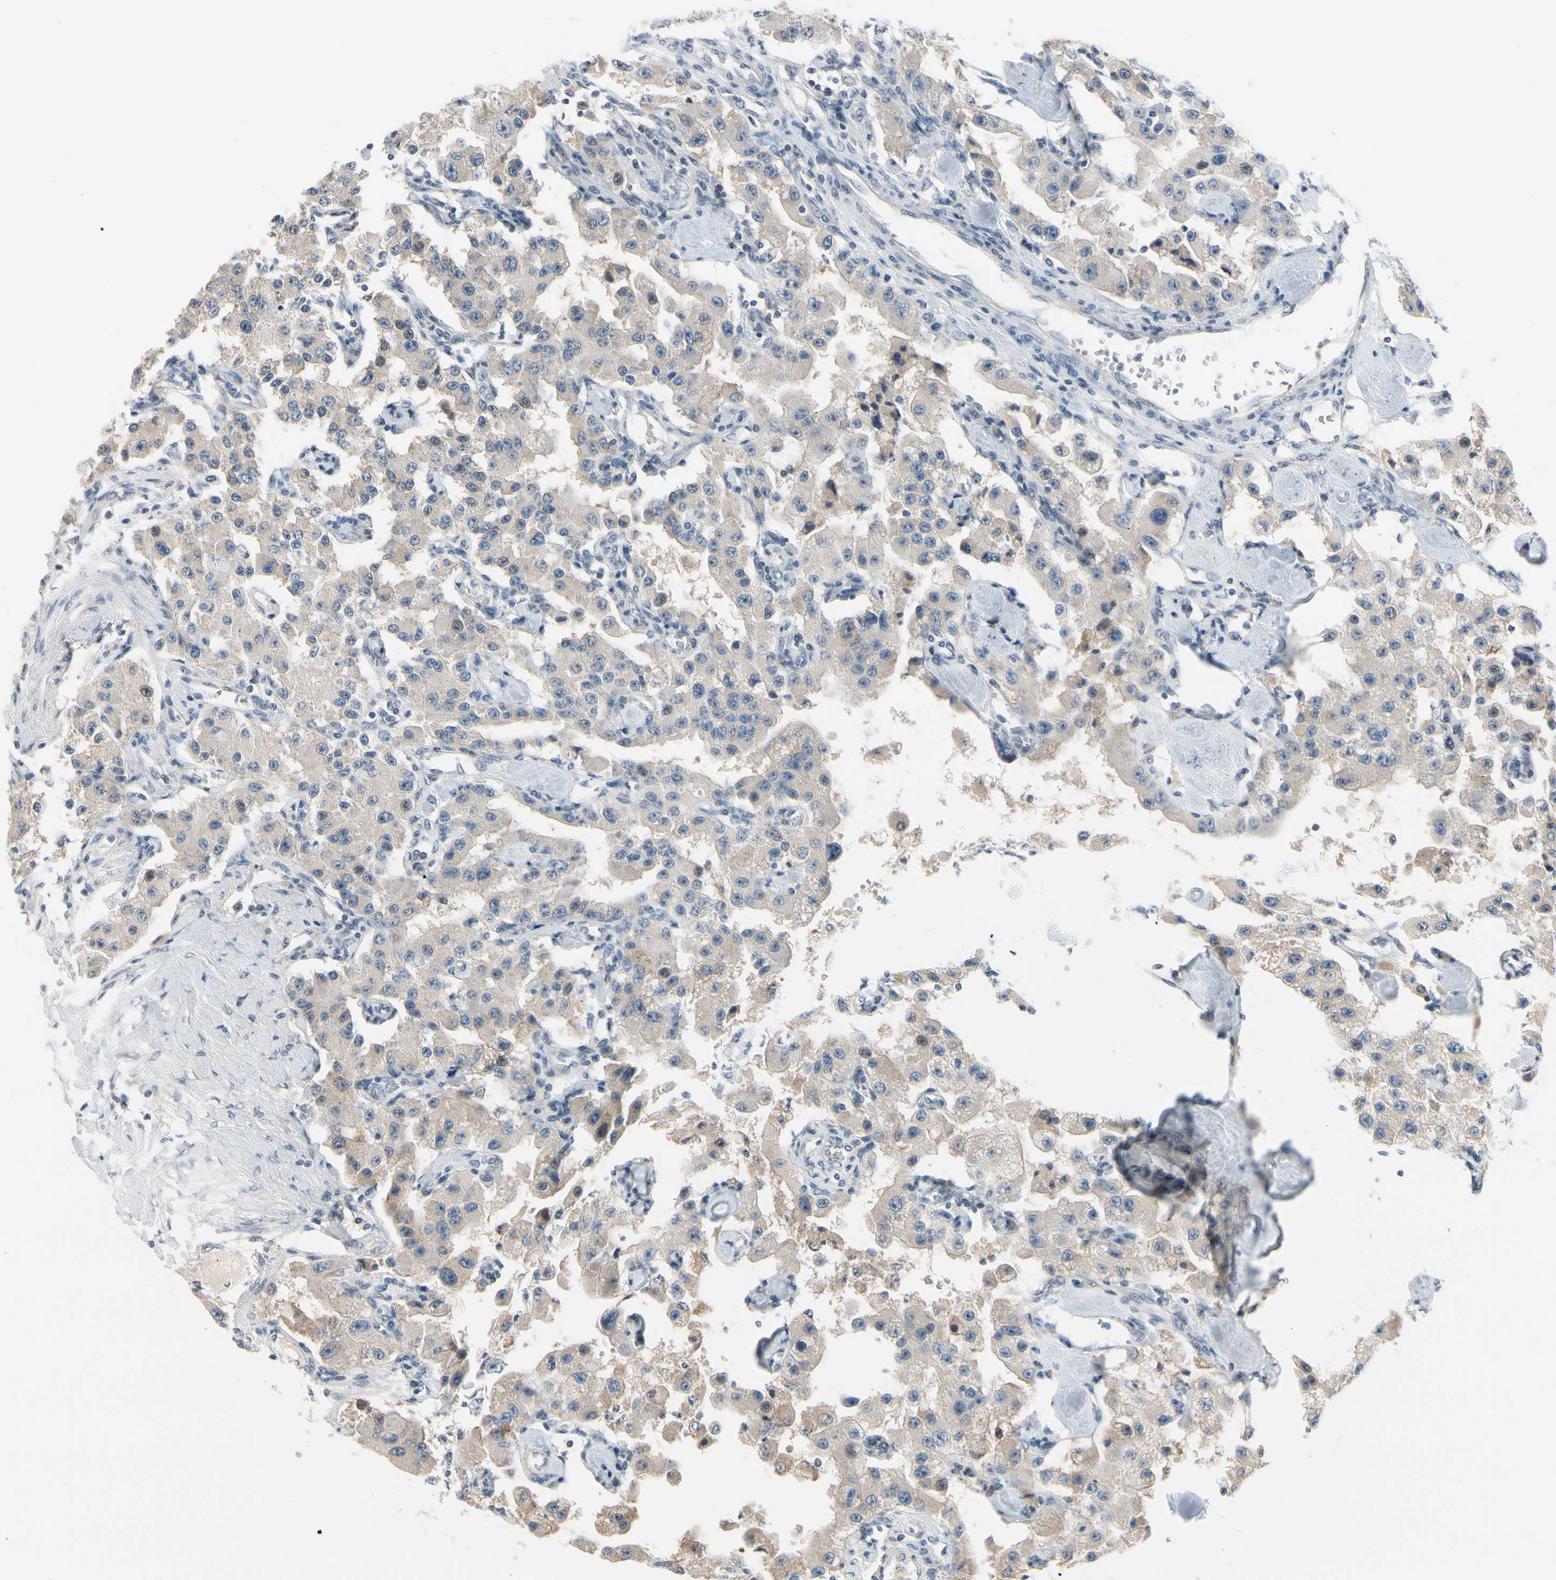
{"staining": {"intensity": "weak", "quantity": ">75%", "location": "cytoplasmic/membranous"}, "tissue": "carcinoid", "cell_type": "Tumor cells", "image_type": "cancer", "snomed": [{"axis": "morphology", "description": "Carcinoid, malignant, NOS"}, {"axis": "topography", "description": "Pancreas"}], "caption": "Protein staining displays weak cytoplasmic/membranous staining in approximately >75% of tumor cells in malignant carcinoid.", "gene": "PIP5K1B", "patient": {"sex": "male", "age": 41}}